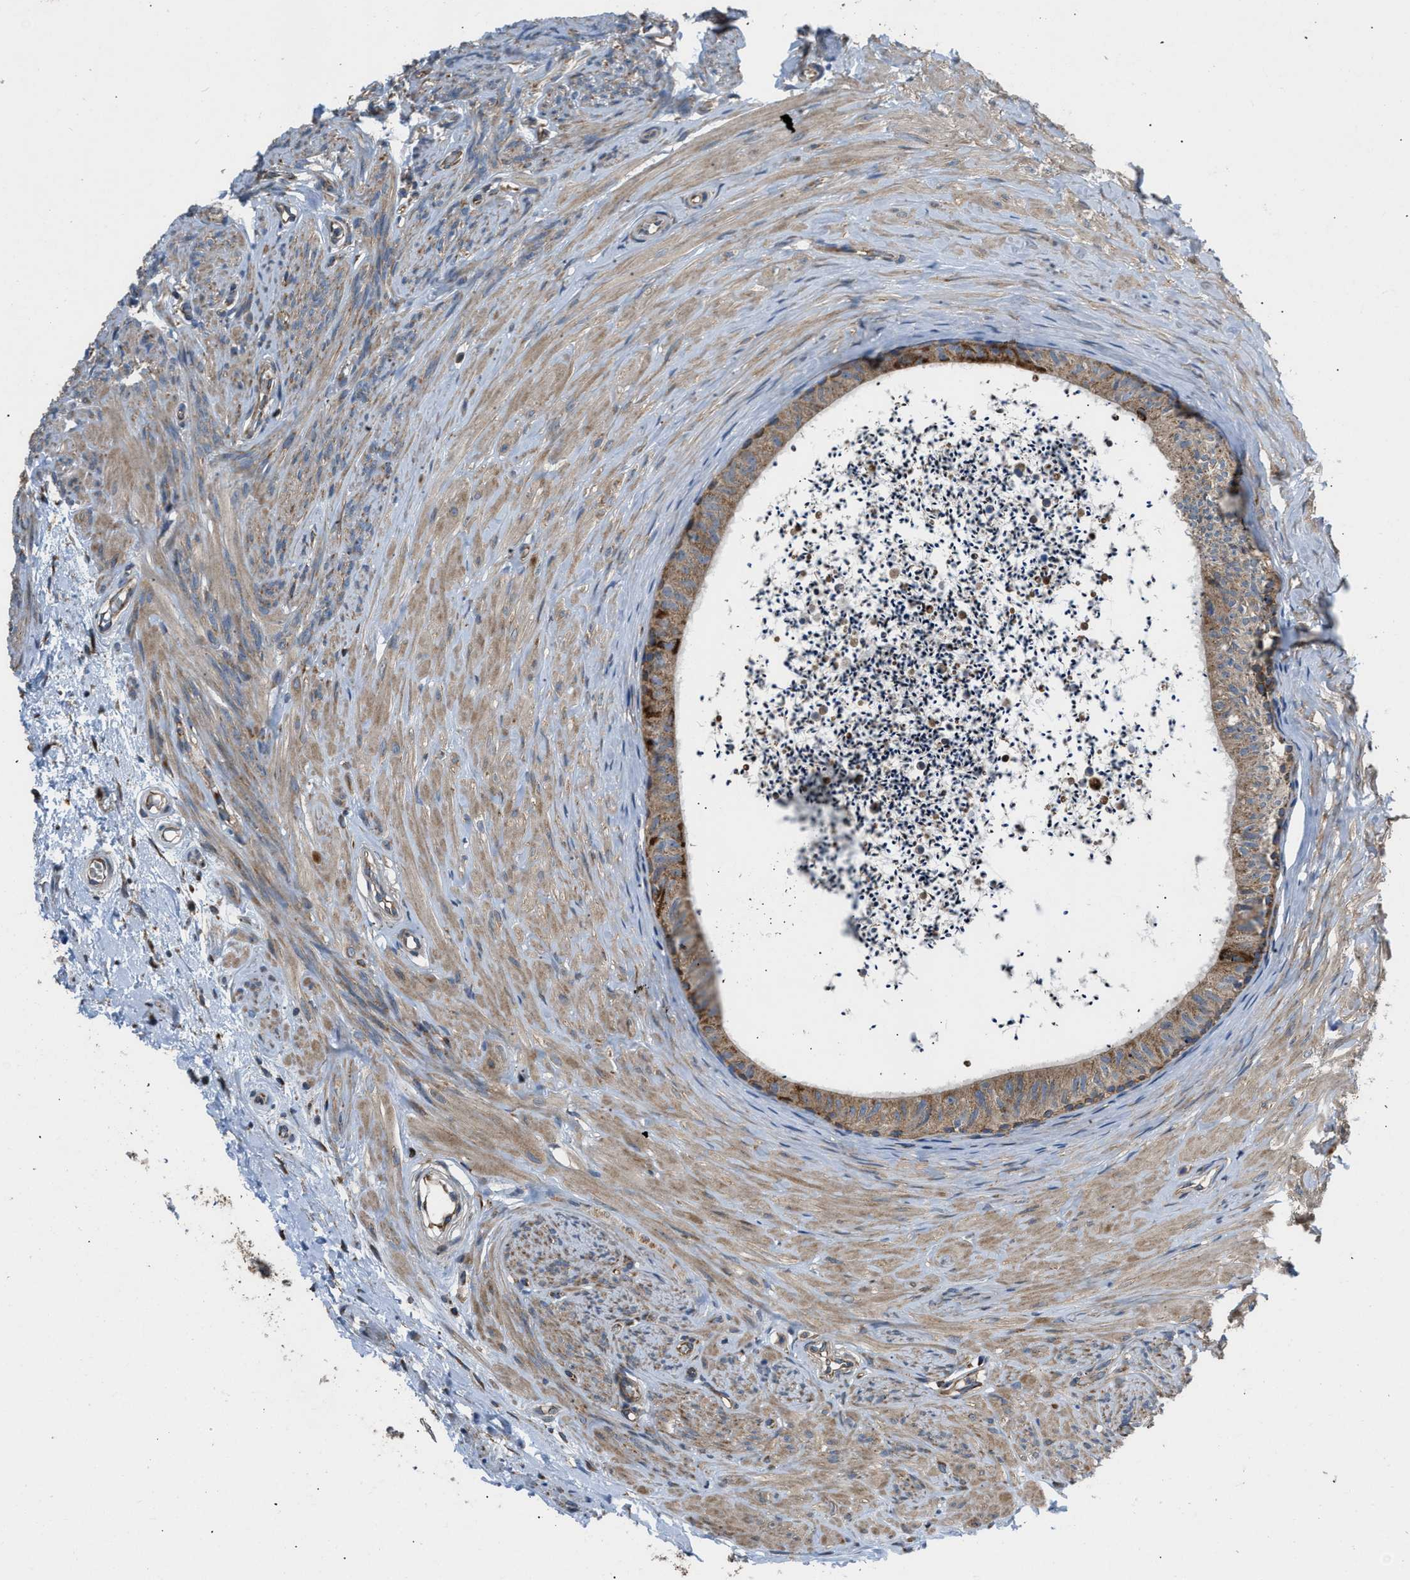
{"staining": {"intensity": "moderate", "quantity": ">75%", "location": "cytoplasmic/membranous"}, "tissue": "epididymis", "cell_type": "Glandular cells", "image_type": "normal", "snomed": [{"axis": "morphology", "description": "Normal tissue, NOS"}, {"axis": "topography", "description": "Epididymis"}], "caption": "Immunohistochemistry histopathology image of benign epididymis: human epididymis stained using immunohistochemistry (IHC) shows medium levels of moderate protein expression localized specifically in the cytoplasmic/membranous of glandular cells, appearing as a cytoplasmic/membranous brown color.", "gene": "OPTN", "patient": {"sex": "male", "age": 56}}